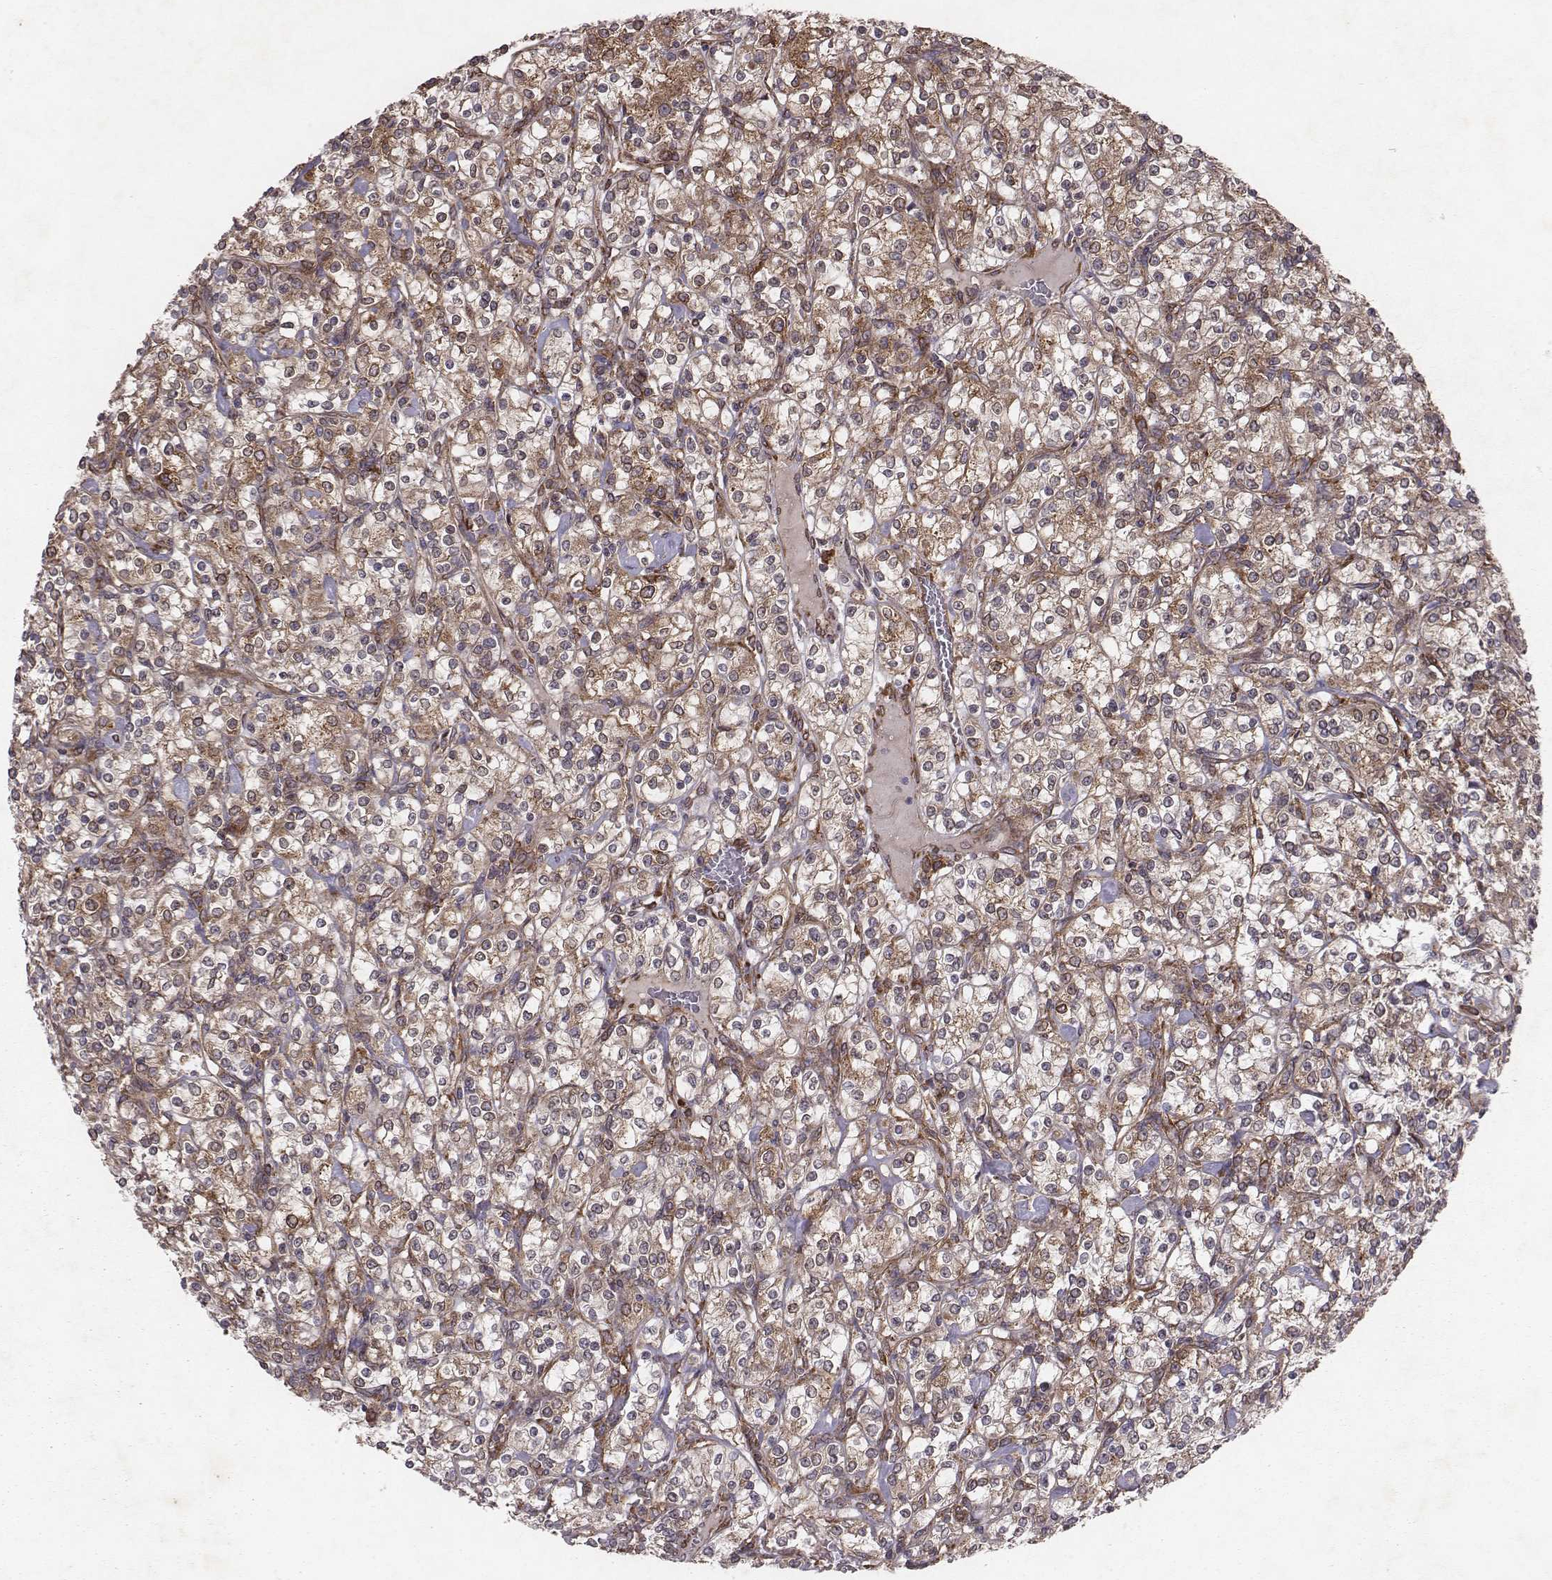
{"staining": {"intensity": "moderate", "quantity": "25%-75%", "location": "cytoplasmic/membranous"}, "tissue": "renal cancer", "cell_type": "Tumor cells", "image_type": "cancer", "snomed": [{"axis": "morphology", "description": "Adenocarcinoma, NOS"}, {"axis": "topography", "description": "Kidney"}], "caption": "Renal adenocarcinoma stained with immunohistochemistry shows moderate cytoplasmic/membranous staining in approximately 25%-75% of tumor cells. (DAB (3,3'-diaminobenzidine) IHC, brown staining for protein, blue staining for nuclei).", "gene": "TXLNA", "patient": {"sex": "male", "age": 77}}